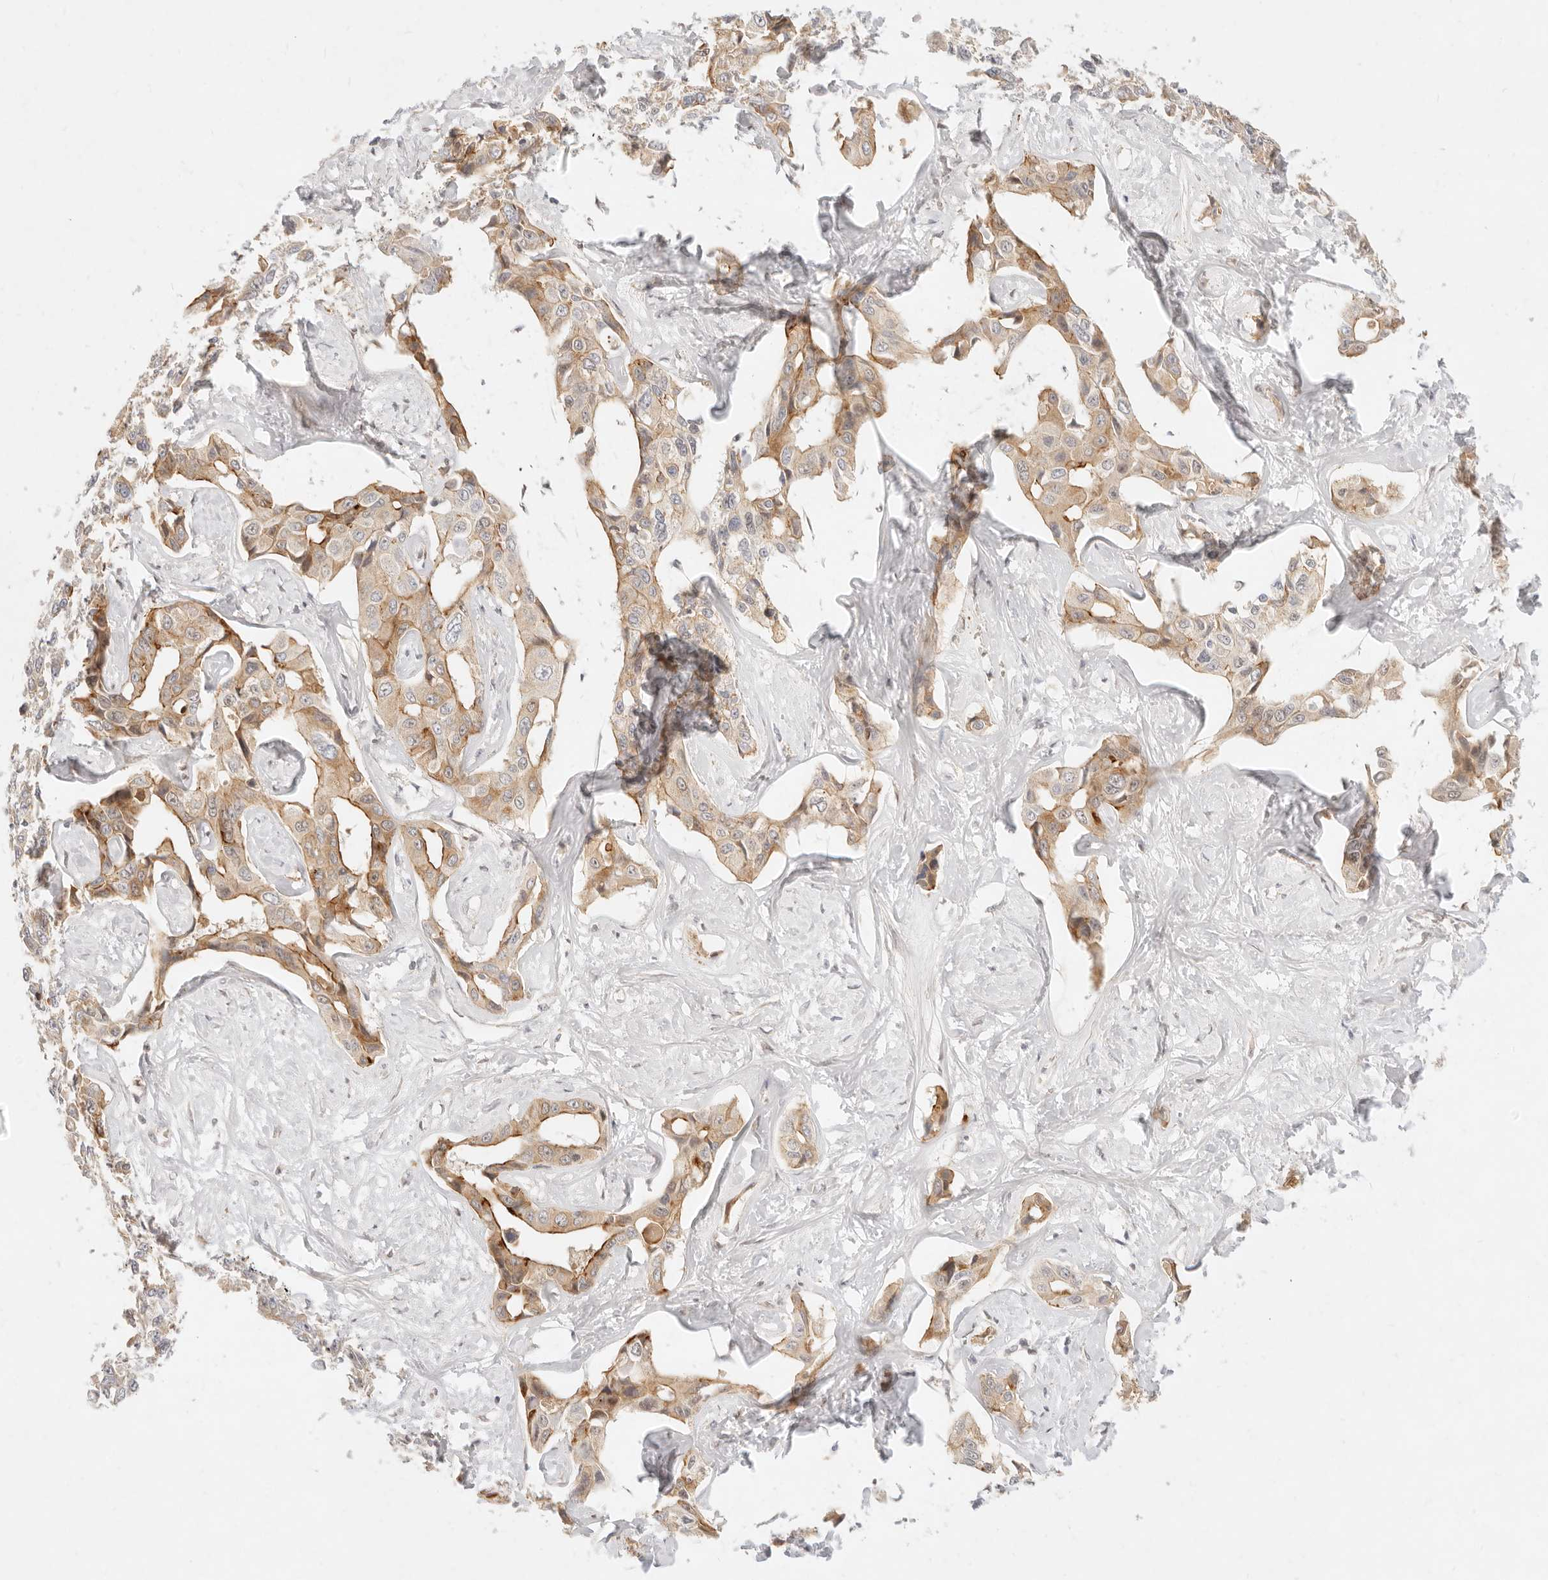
{"staining": {"intensity": "moderate", "quantity": ">75%", "location": "cytoplasmic/membranous"}, "tissue": "liver cancer", "cell_type": "Tumor cells", "image_type": "cancer", "snomed": [{"axis": "morphology", "description": "Cholangiocarcinoma"}, {"axis": "topography", "description": "Liver"}], "caption": "A histopathology image of liver cancer (cholangiocarcinoma) stained for a protein displays moderate cytoplasmic/membranous brown staining in tumor cells. (DAB (3,3'-diaminobenzidine) = brown stain, brightfield microscopy at high magnification).", "gene": "ASCL3", "patient": {"sex": "male", "age": 59}}